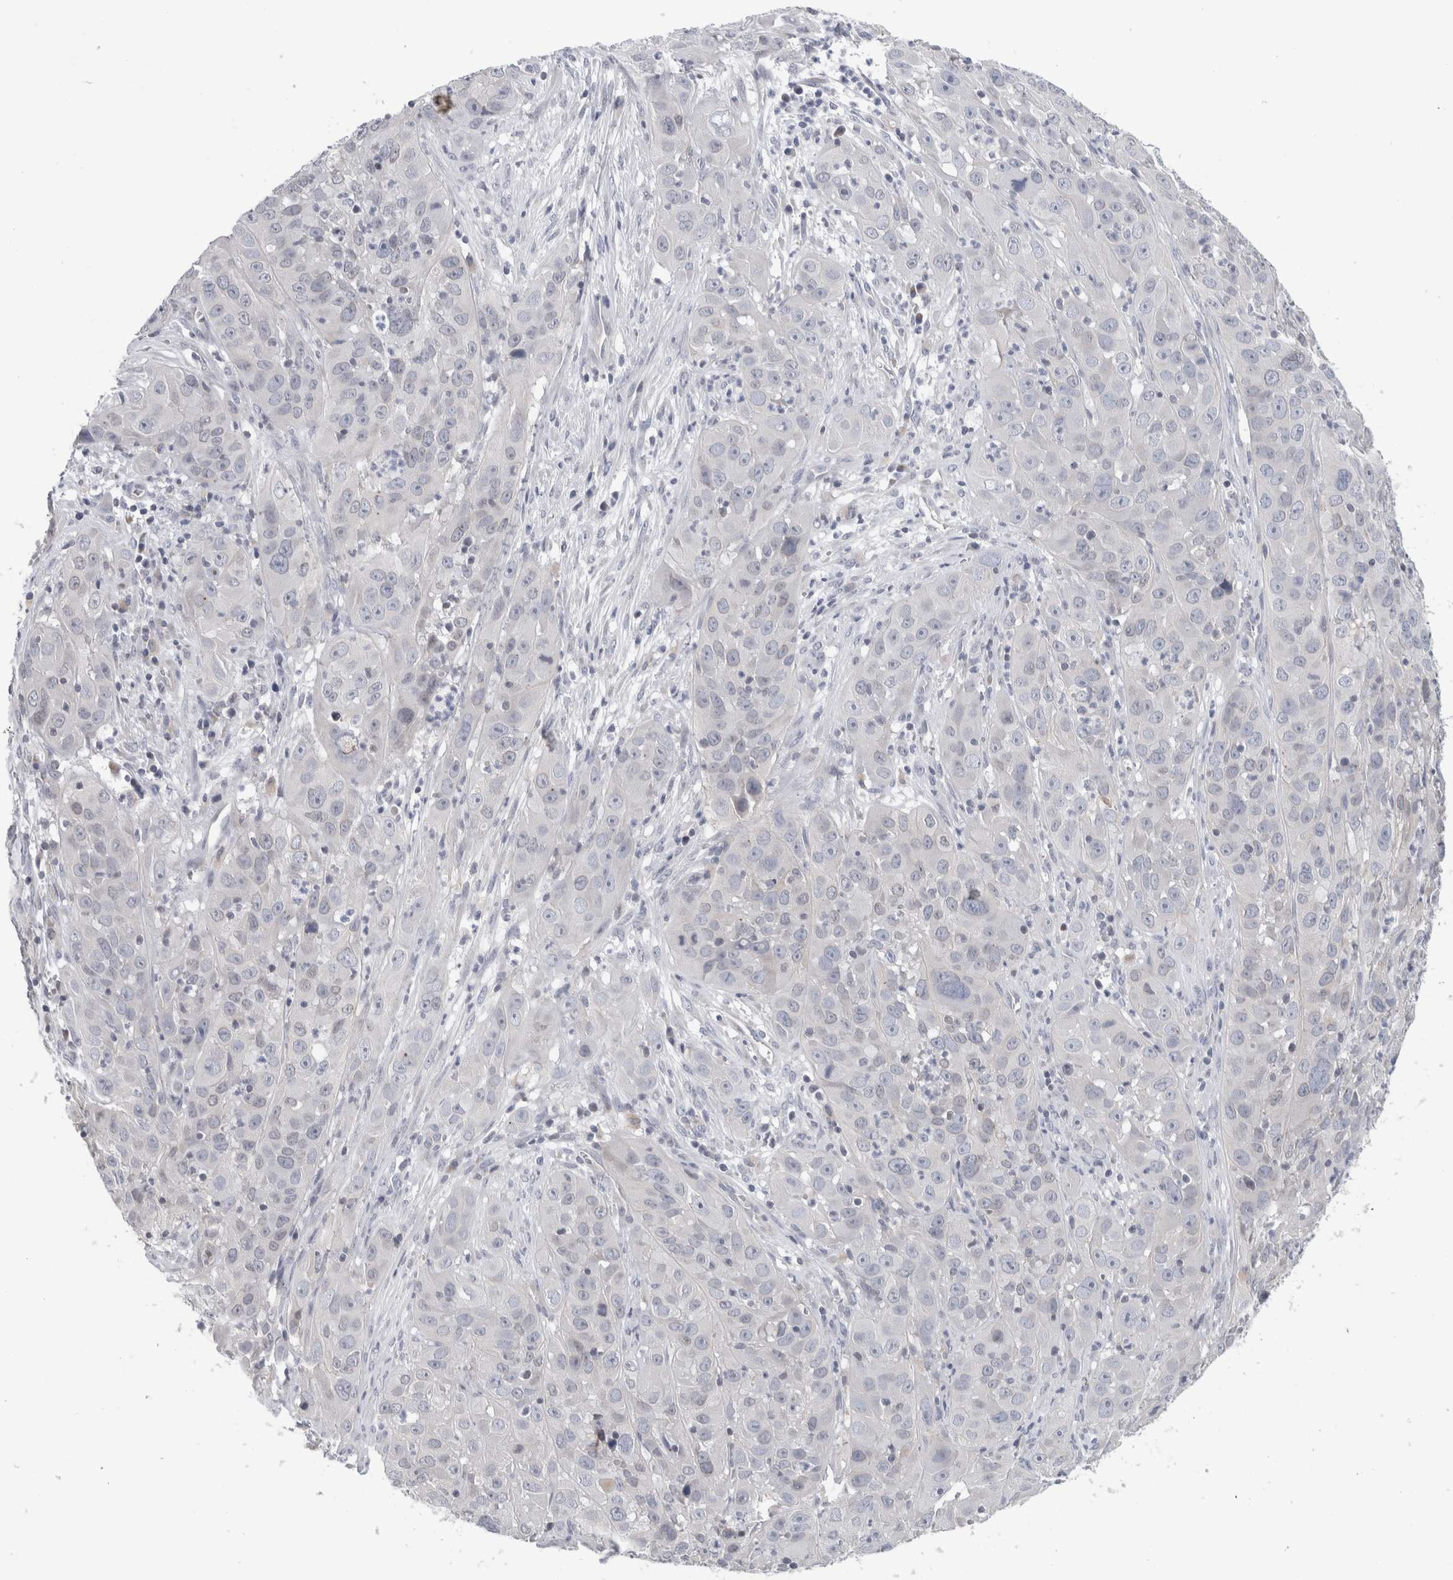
{"staining": {"intensity": "negative", "quantity": "none", "location": "none"}, "tissue": "cervical cancer", "cell_type": "Tumor cells", "image_type": "cancer", "snomed": [{"axis": "morphology", "description": "Squamous cell carcinoma, NOS"}, {"axis": "topography", "description": "Cervix"}], "caption": "Tumor cells are negative for brown protein staining in cervical squamous cell carcinoma. (Stains: DAB immunohistochemistry (IHC) with hematoxylin counter stain, Microscopy: brightfield microscopy at high magnification).", "gene": "SYTL5", "patient": {"sex": "female", "age": 32}}